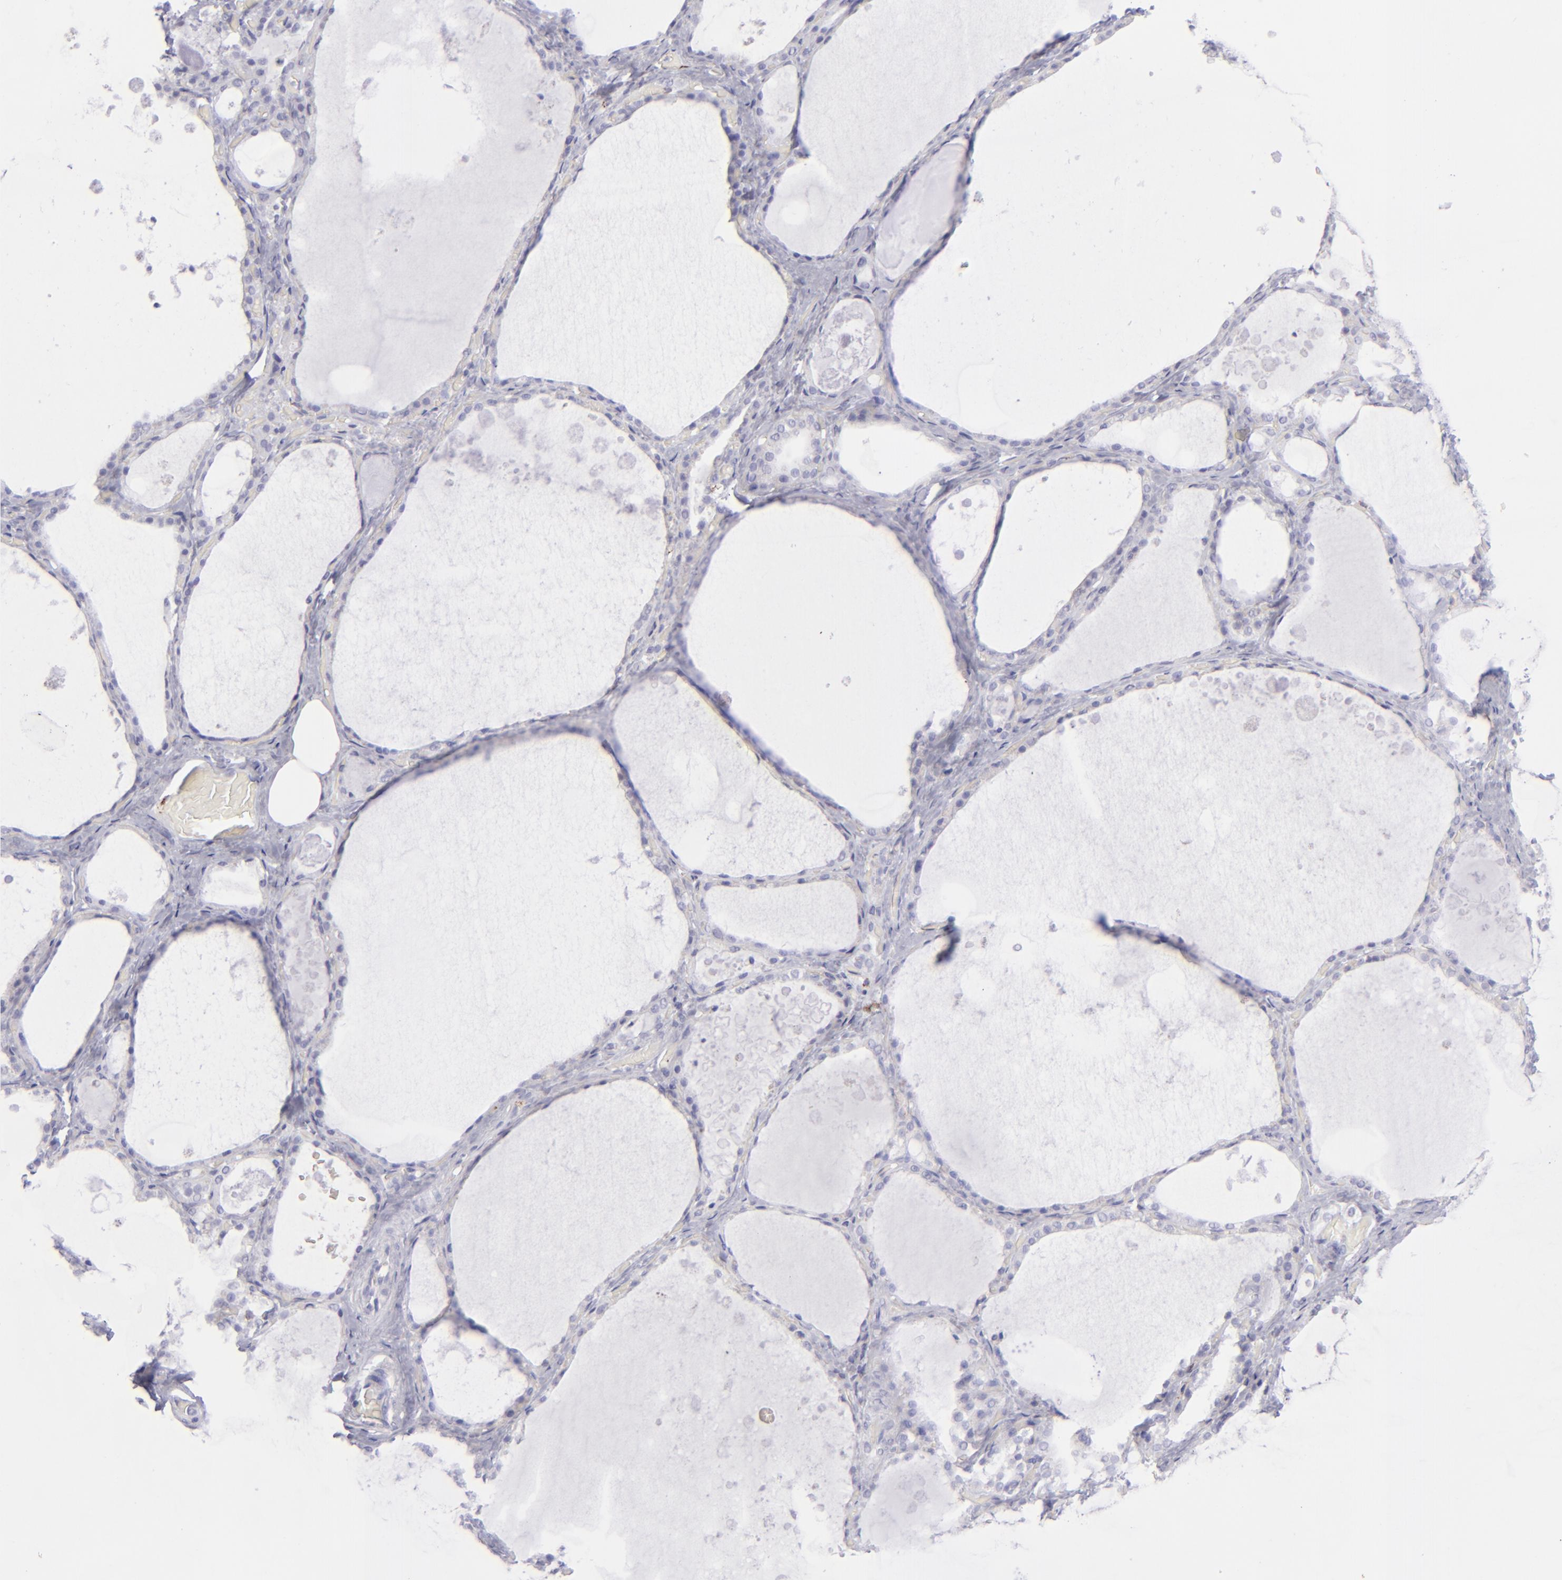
{"staining": {"intensity": "negative", "quantity": "none", "location": "none"}, "tissue": "thyroid gland", "cell_type": "Glandular cells", "image_type": "normal", "snomed": [{"axis": "morphology", "description": "Normal tissue, NOS"}, {"axis": "topography", "description": "Thyroid gland"}], "caption": "This is a photomicrograph of immunohistochemistry (IHC) staining of unremarkable thyroid gland, which shows no positivity in glandular cells.", "gene": "SELPLG", "patient": {"sex": "male", "age": 61}}